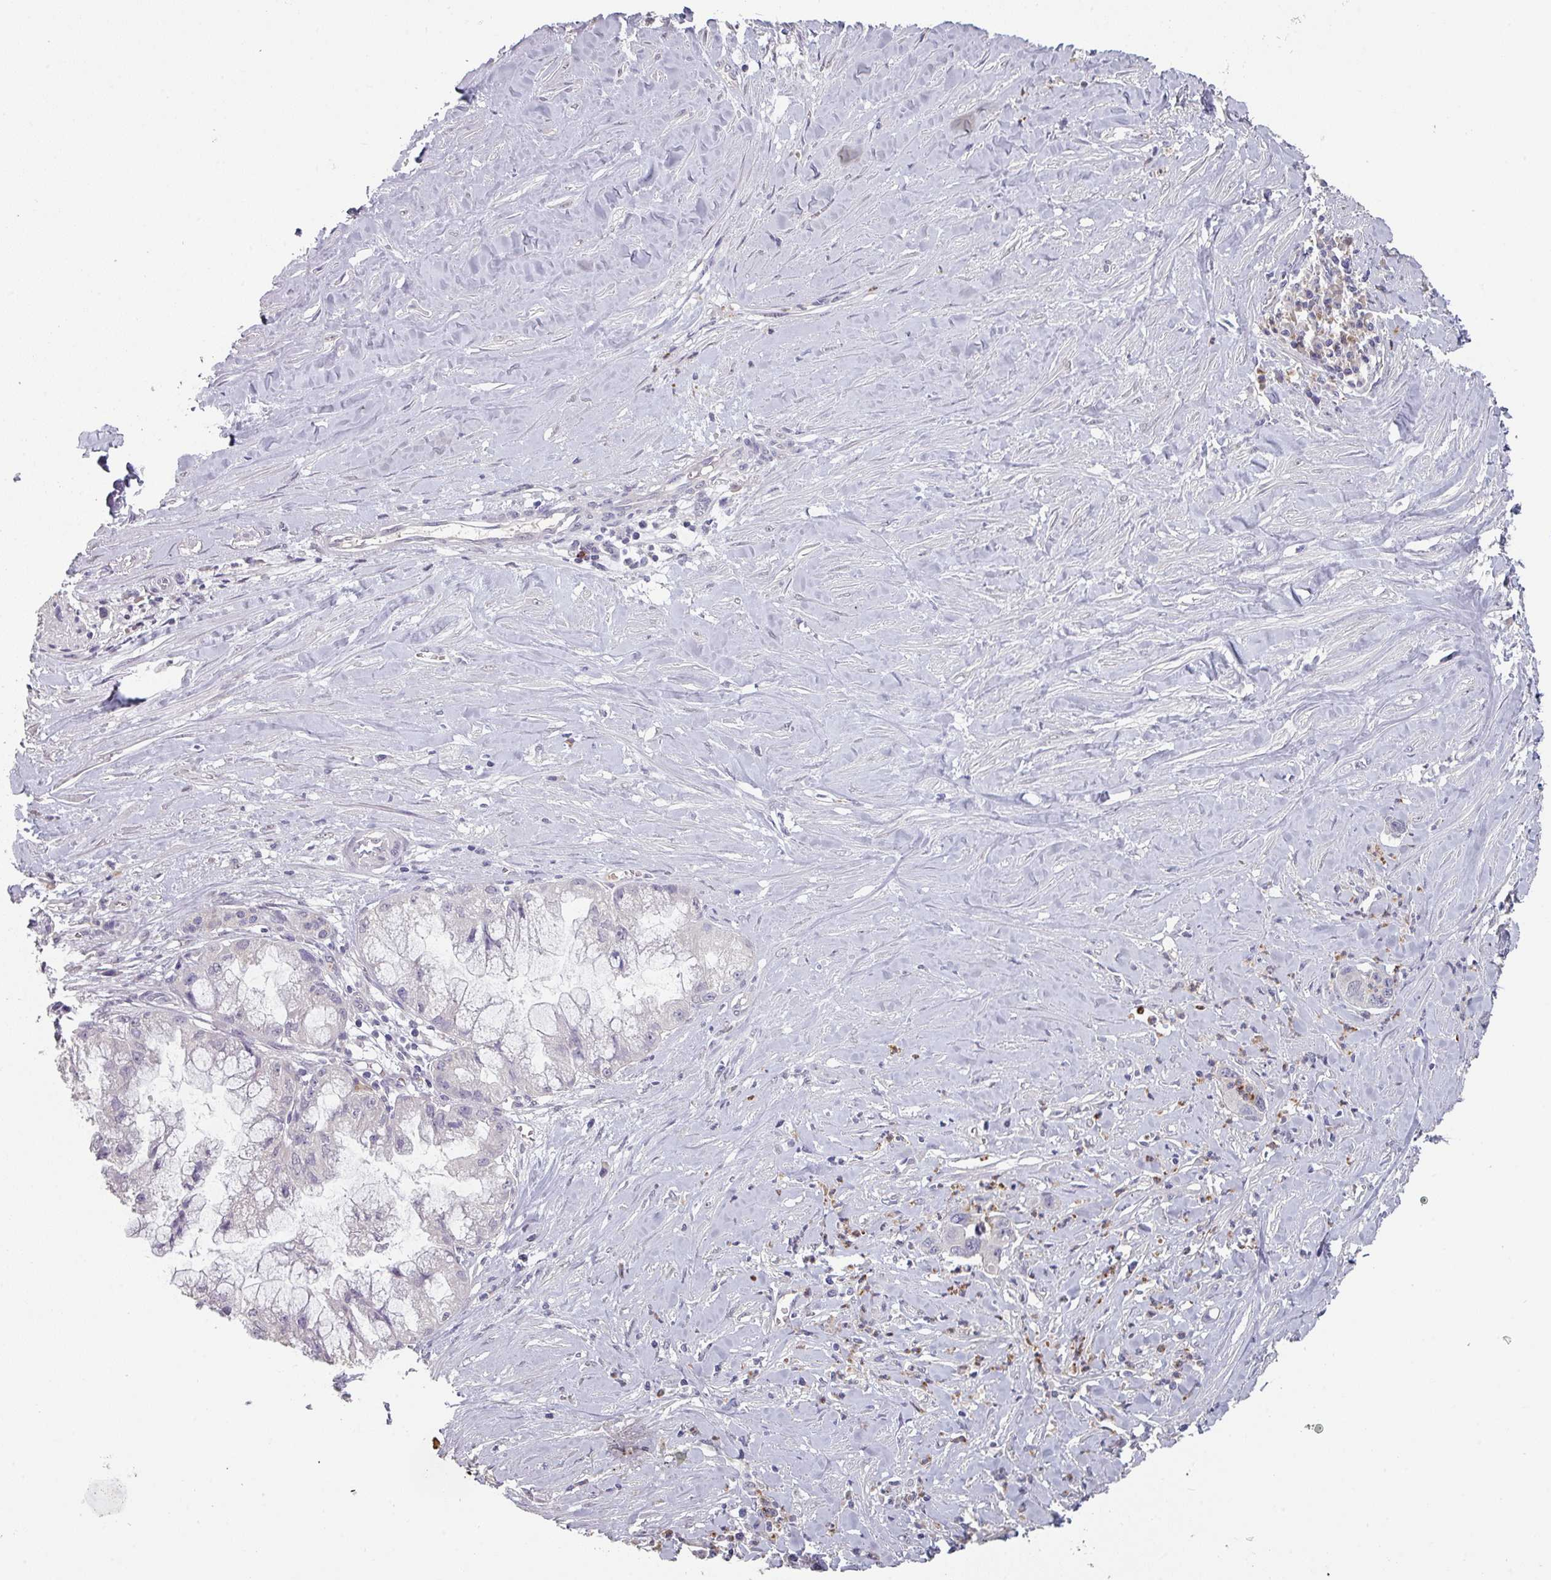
{"staining": {"intensity": "negative", "quantity": "none", "location": "none"}, "tissue": "pancreatic cancer", "cell_type": "Tumor cells", "image_type": "cancer", "snomed": [{"axis": "morphology", "description": "Adenocarcinoma, NOS"}, {"axis": "topography", "description": "Pancreas"}], "caption": "Tumor cells are negative for brown protein staining in pancreatic adenocarcinoma.", "gene": "PRAMEF8", "patient": {"sex": "male", "age": 73}}